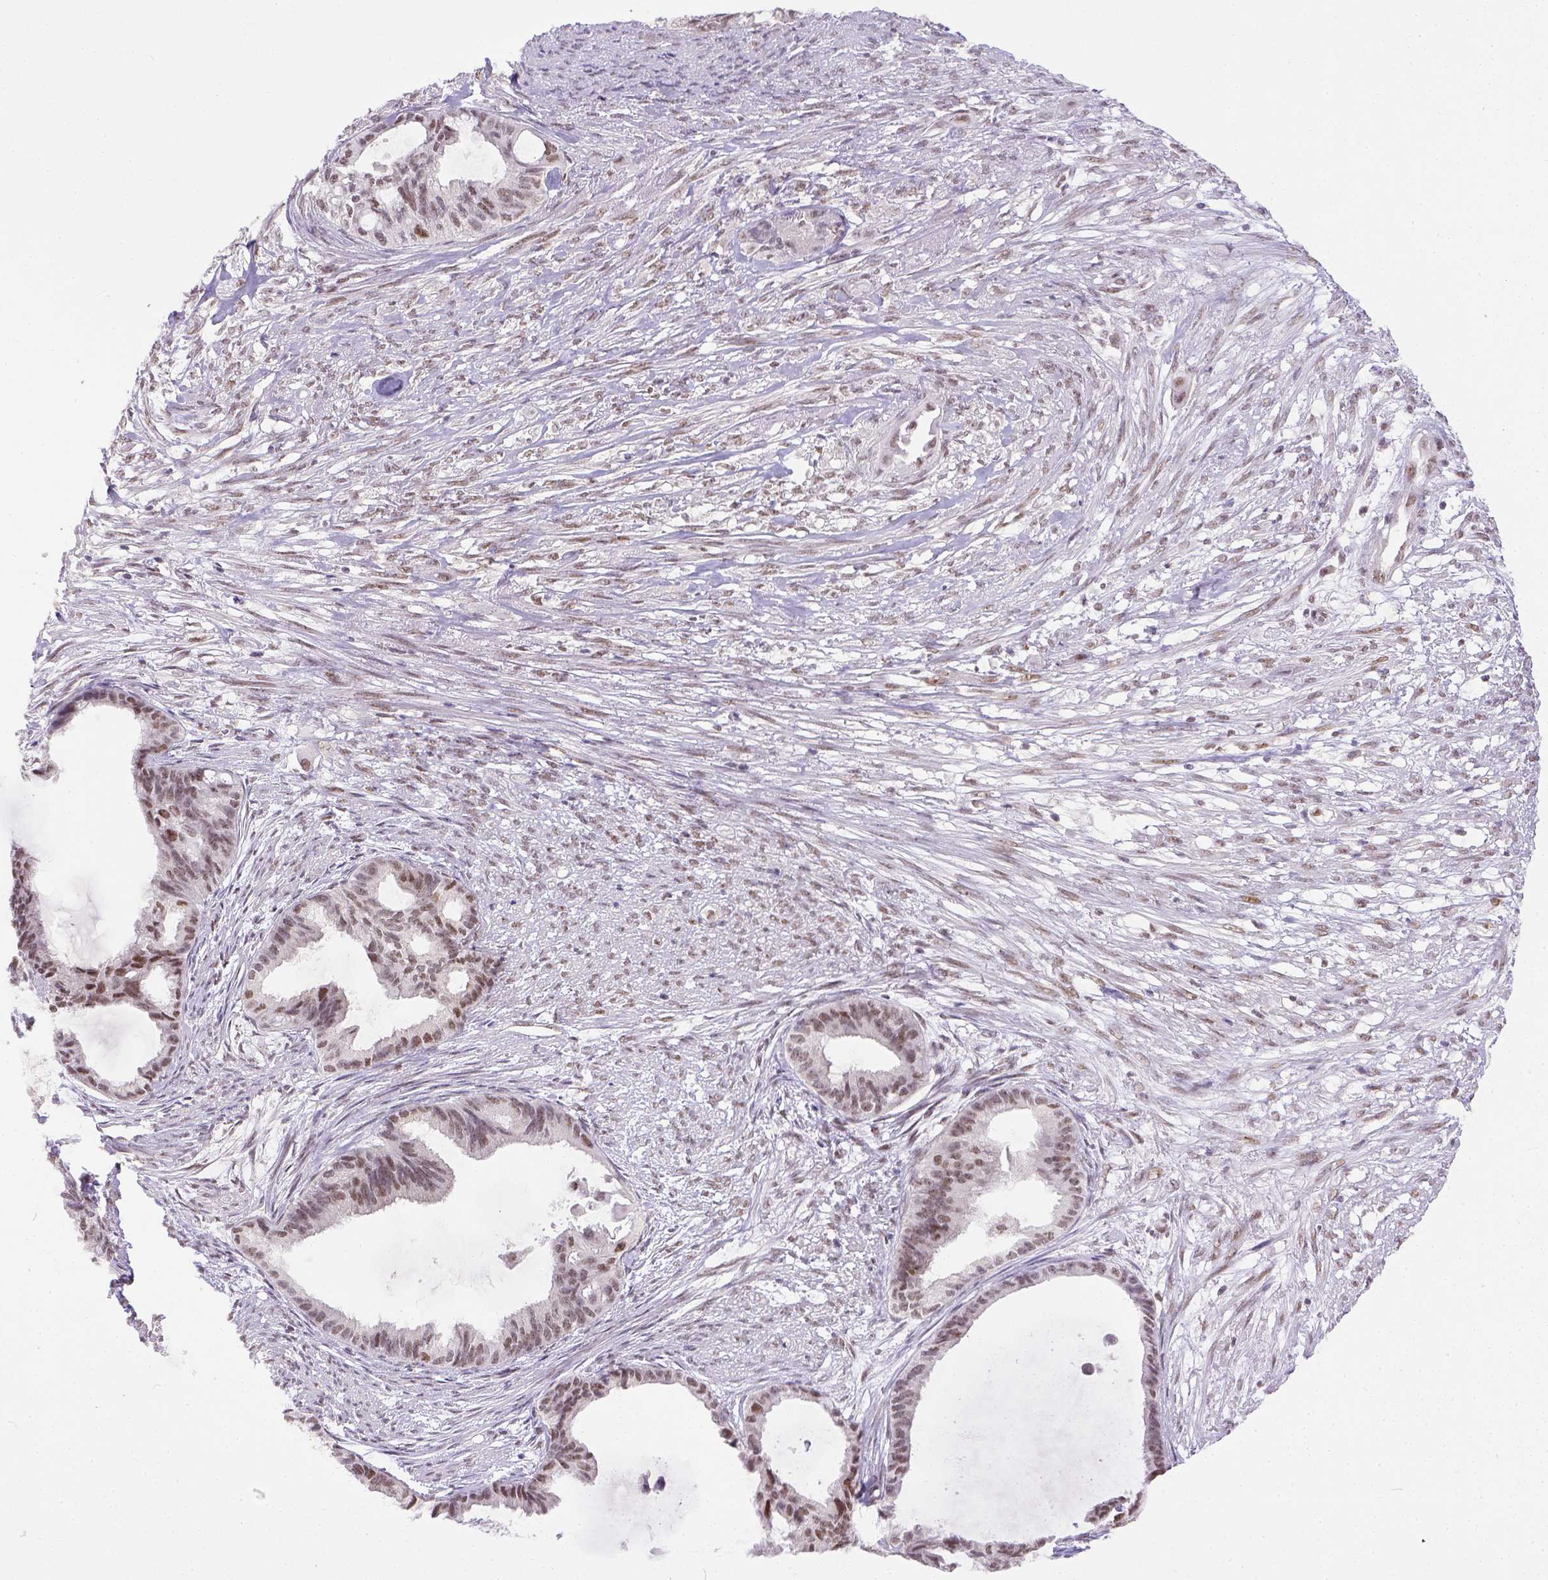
{"staining": {"intensity": "moderate", "quantity": ">75%", "location": "nuclear"}, "tissue": "endometrial cancer", "cell_type": "Tumor cells", "image_type": "cancer", "snomed": [{"axis": "morphology", "description": "Adenocarcinoma, NOS"}, {"axis": "topography", "description": "Endometrium"}], "caption": "High-power microscopy captured an immunohistochemistry (IHC) micrograph of endometrial cancer, revealing moderate nuclear staining in approximately >75% of tumor cells.", "gene": "ERCC1", "patient": {"sex": "female", "age": 86}}